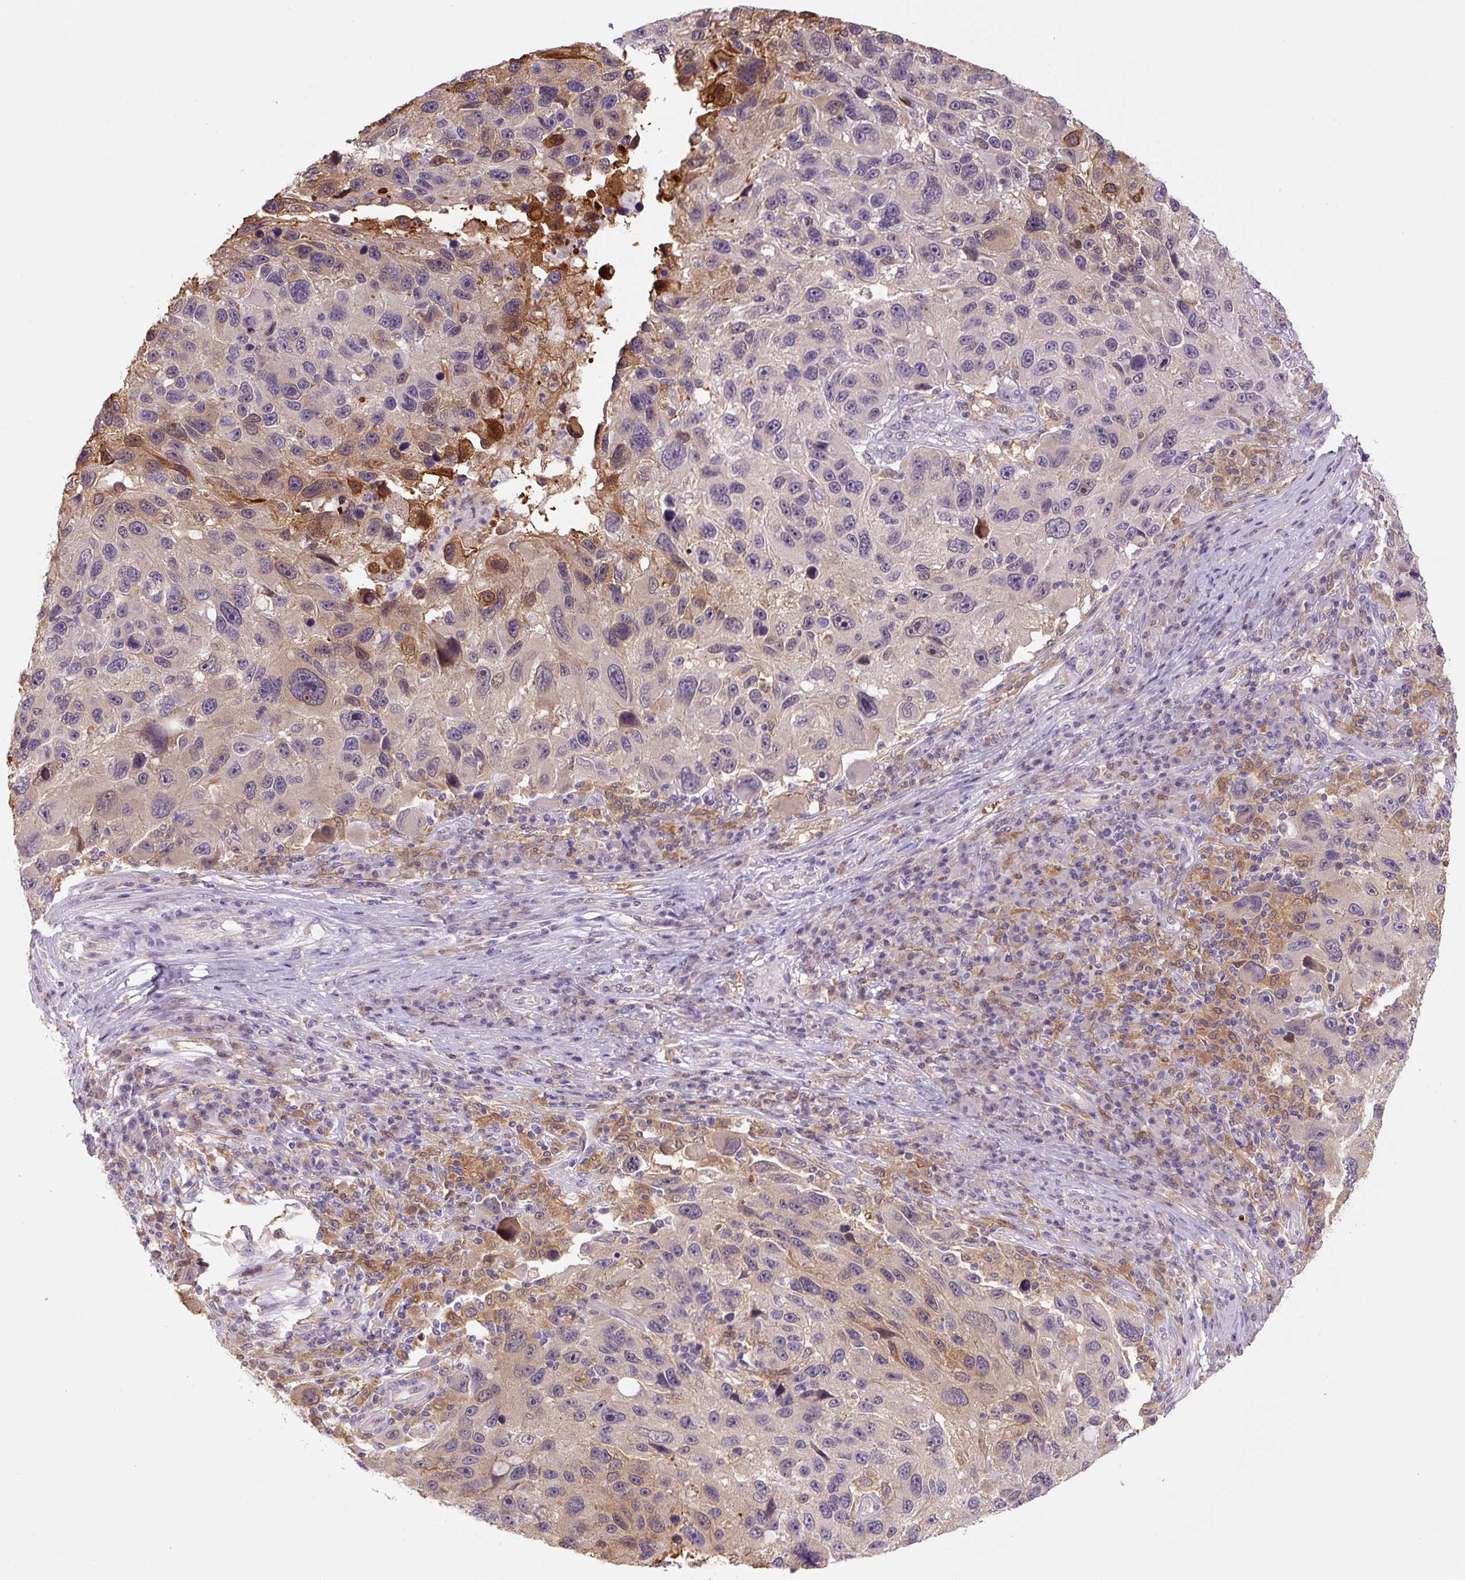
{"staining": {"intensity": "moderate", "quantity": "<25%", "location": "cytoplasmic/membranous"}, "tissue": "melanoma", "cell_type": "Tumor cells", "image_type": "cancer", "snomed": [{"axis": "morphology", "description": "Malignant melanoma, NOS"}, {"axis": "topography", "description": "Skin"}], "caption": "Malignant melanoma stained with a protein marker reveals moderate staining in tumor cells.", "gene": "SPSB2", "patient": {"sex": "male", "age": 53}}